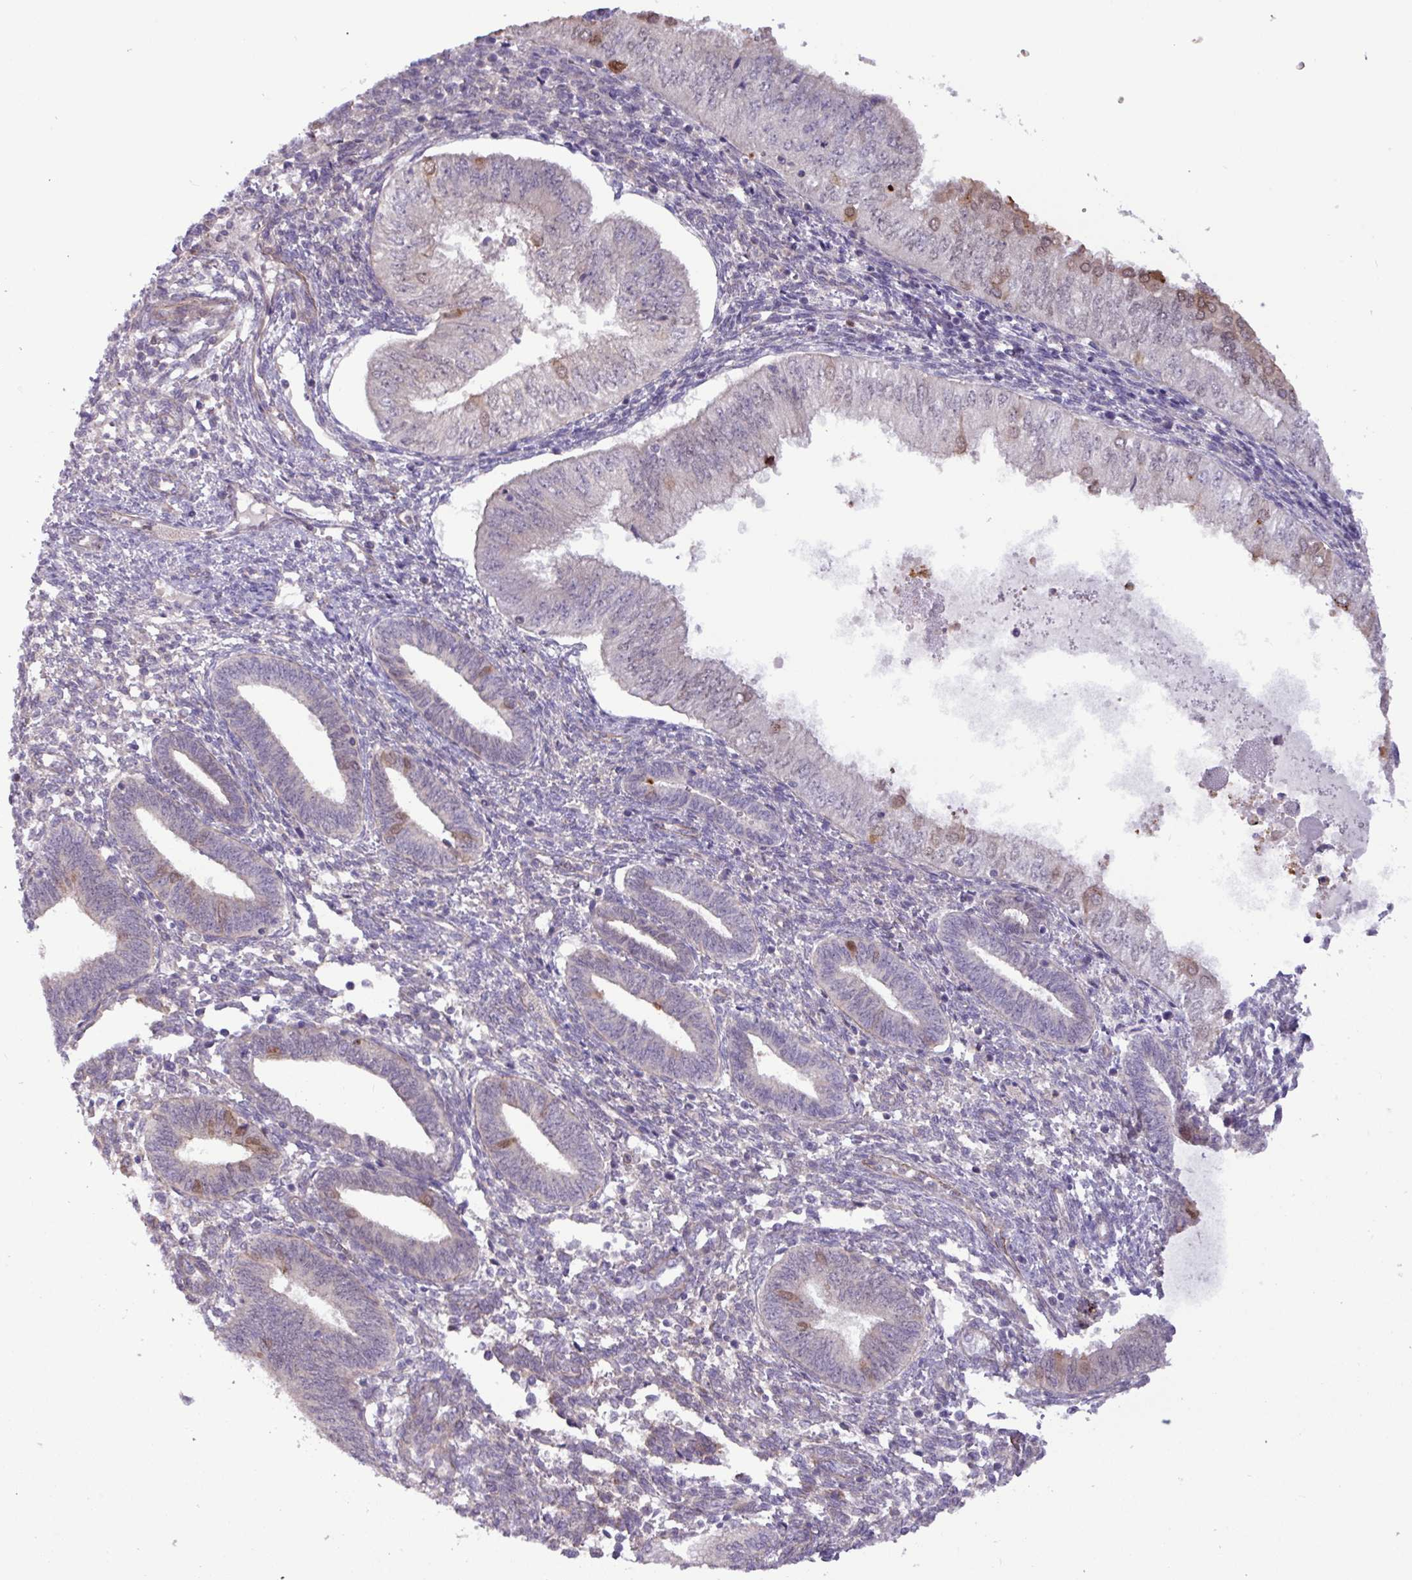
{"staining": {"intensity": "negative", "quantity": "none", "location": "none"}, "tissue": "endometrial cancer", "cell_type": "Tumor cells", "image_type": "cancer", "snomed": [{"axis": "morphology", "description": "Normal tissue, NOS"}, {"axis": "morphology", "description": "Adenocarcinoma, NOS"}, {"axis": "topography", "description": "Endometrium"}], "caption": "A photomicrograph of human endometrial adenocarcinoma is negative for staining in tumor cells. Nuclei are stained in blue.", "gene": "CNTRL", "patient": {"sex": "female", "age": 53}}